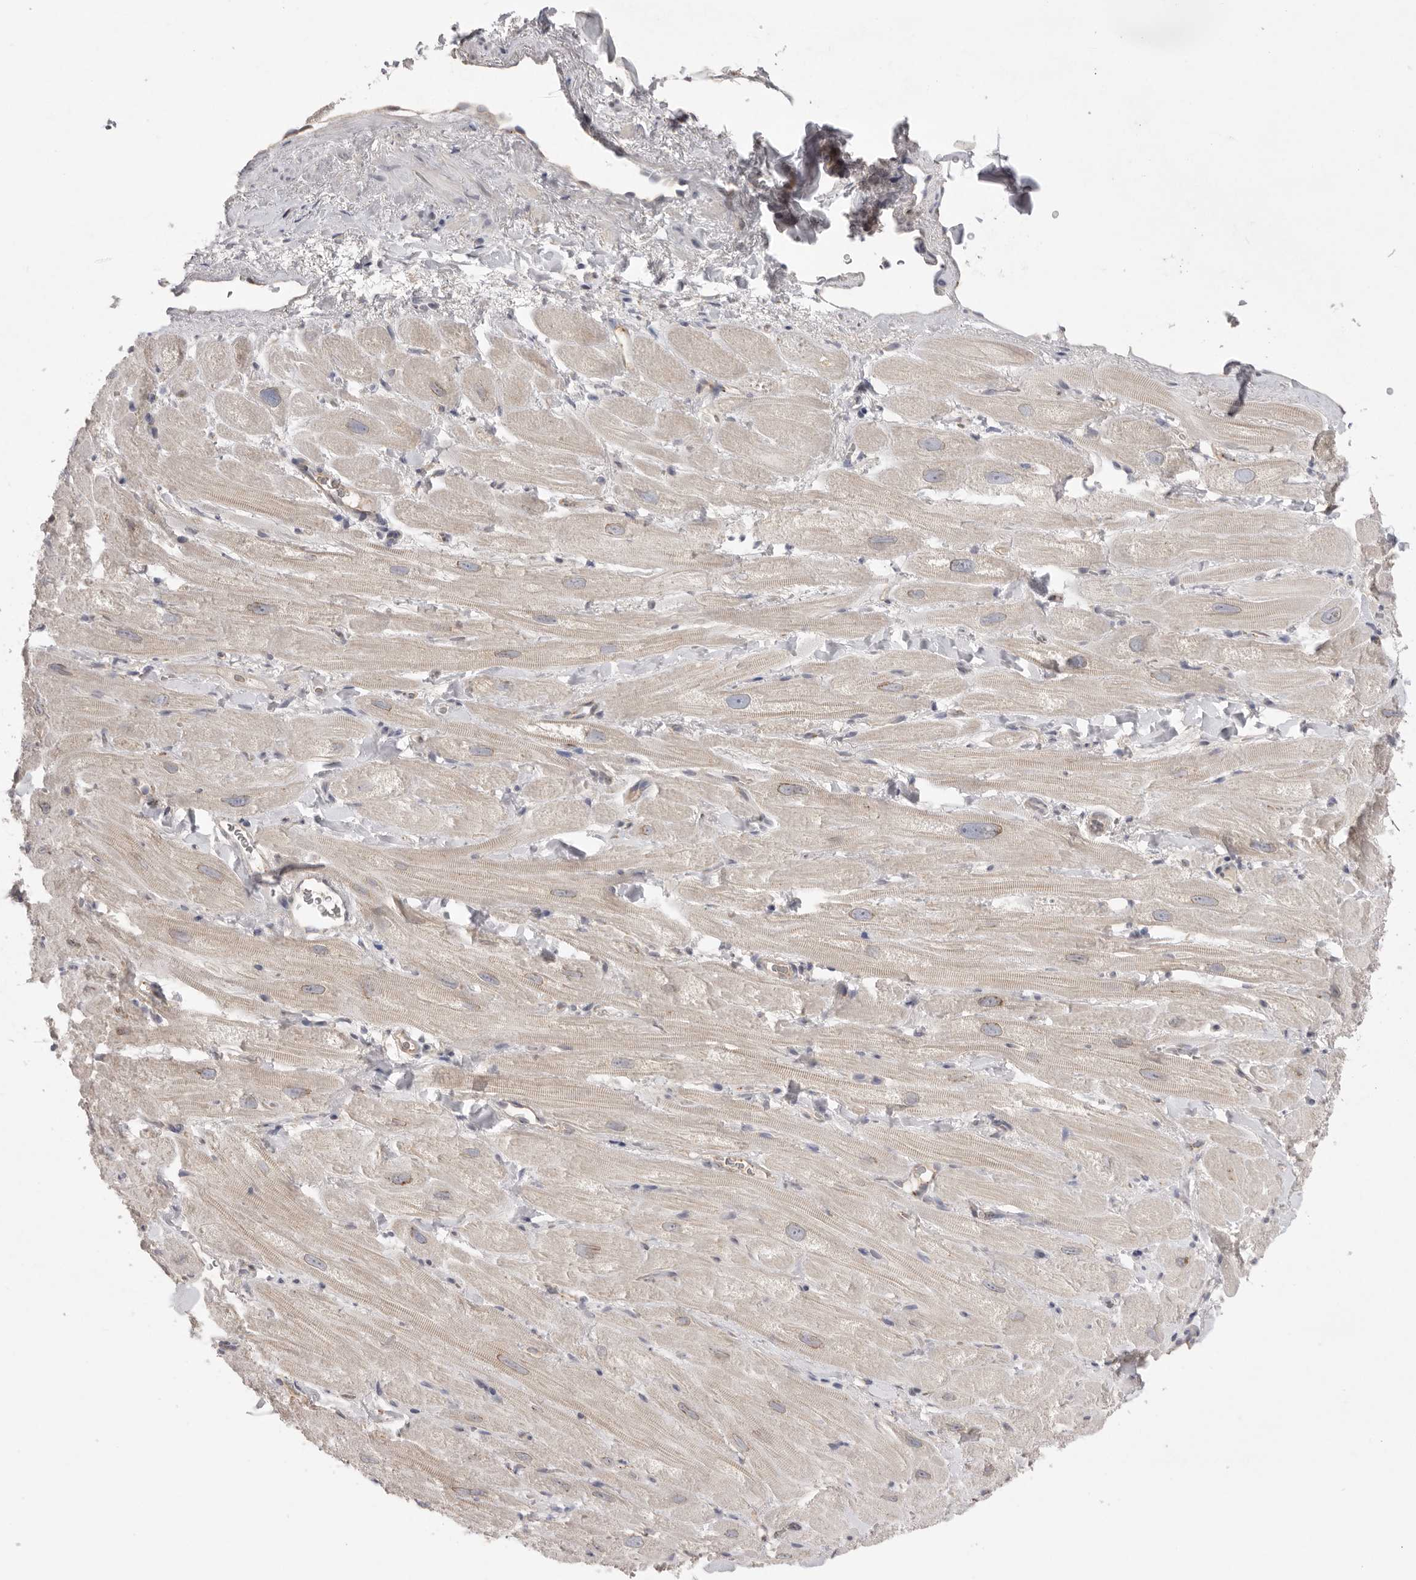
{"staining": {"intensity": "moderate", "quantity": "<25%", "location": "cytoplasmic/membranous"}, "tissue": "heart muscle", "cell_type": "Cardiomyocytes", "image_type": "normal", "snomed": [{"axis": "morphology", "description": "Normal tissue, NOS"}, {"axis": "topography", "description": "Heart"}], "caption": "Immunohistochemistry (IHC) image of normal heart muscle stained for a protein (brown), which demonstrates low levels of moderate cytoplasmic/membranous positivity in approximately <25% of cardiomyocytes.", "gene": "TLR3", "patient": {"sex": "male", "age": 49}}